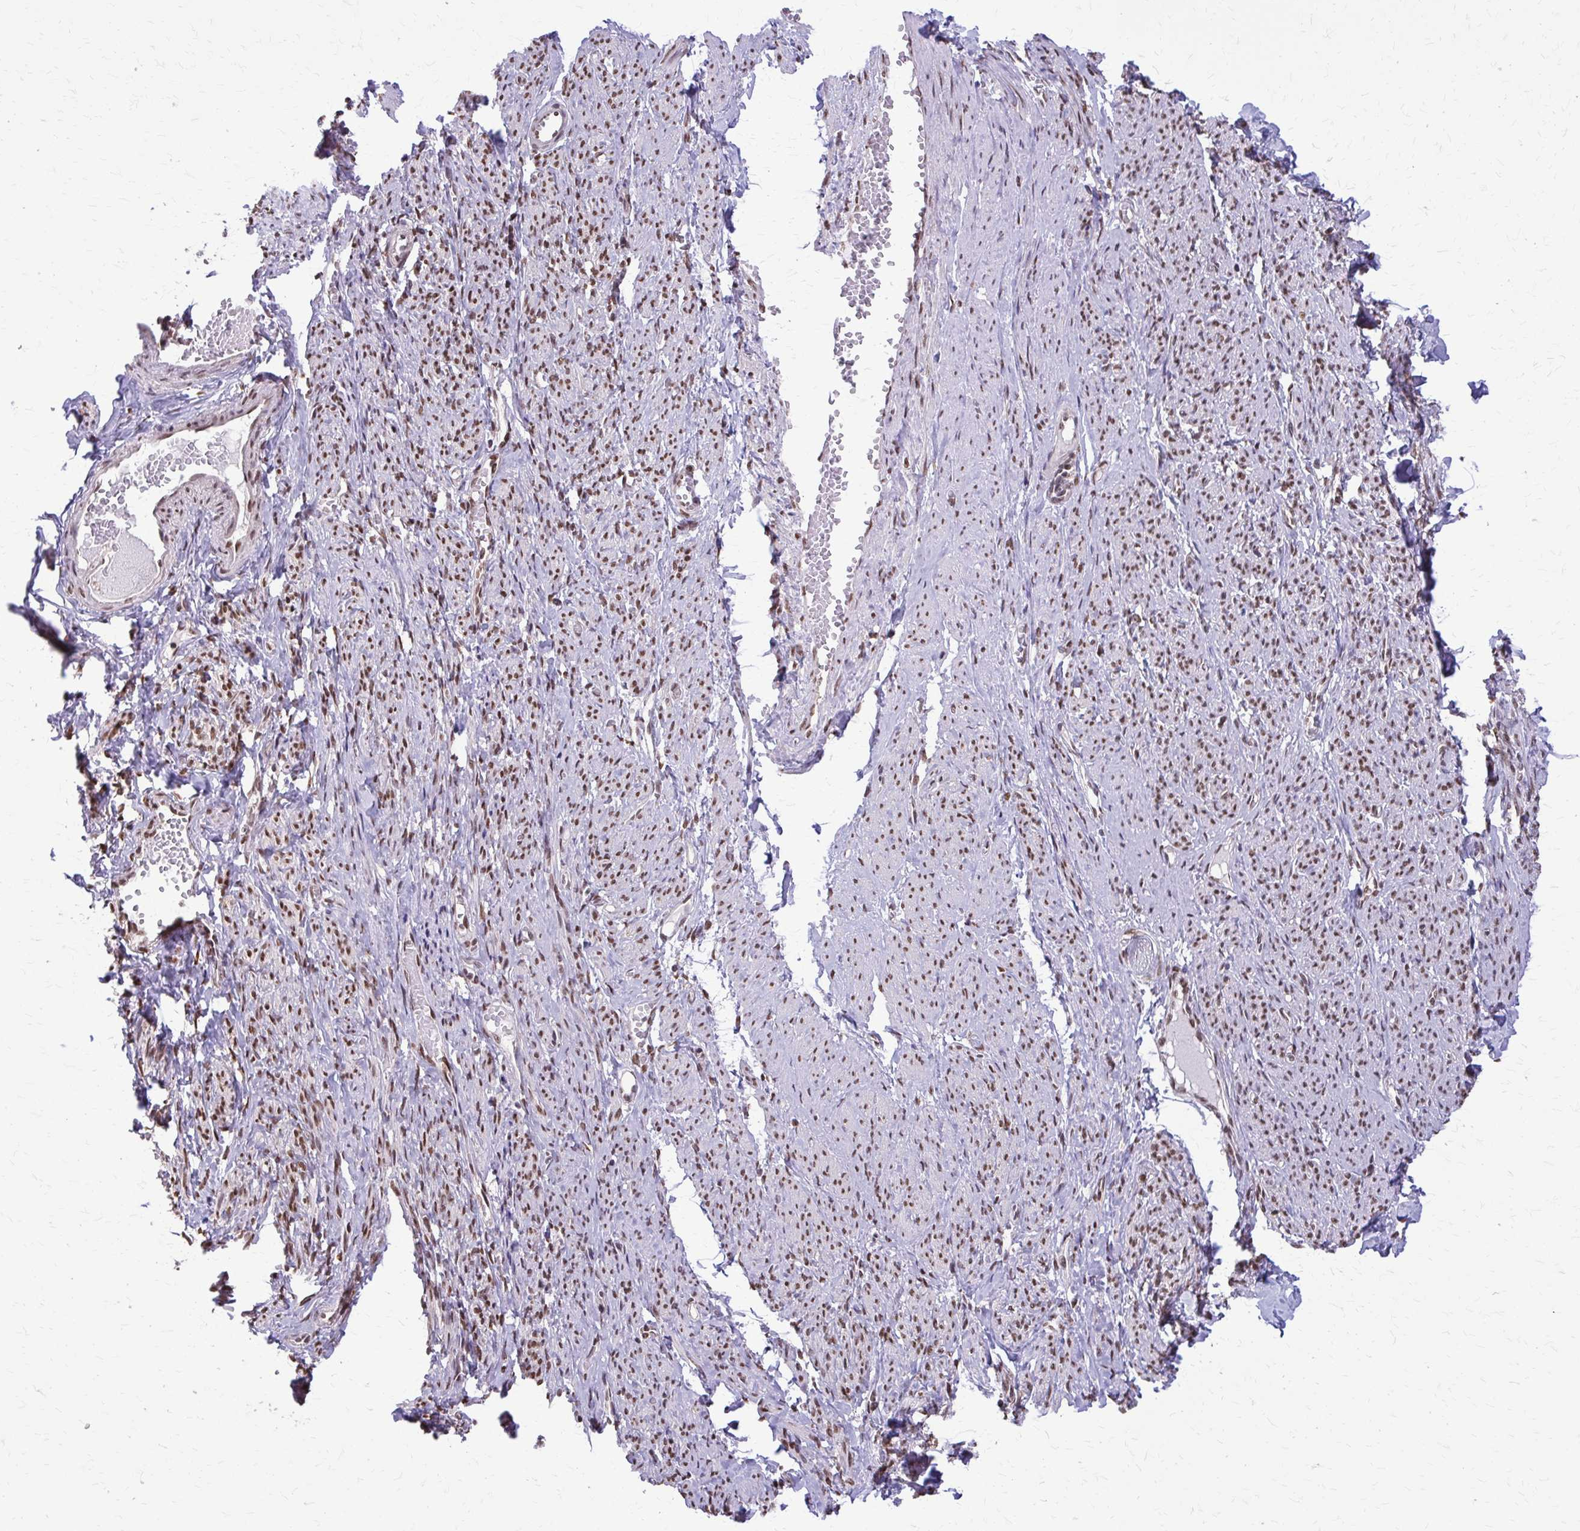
{"staining": {"intensity": "moderate", "quantity": ">75%", "location": "nuclear"}, "tissue": "smooth muscle", "cell_type": "Smooth muscle cells", "image_type": "normal", "snomed": [{"axis": "morphology", "description": "Normal tissue, NOS"}, {"axis": "topography", "description": "Smooth muscle"}], "caption": "IHC staining of normal smooth muscle, which exhibits medium levels of moderate nuclear expression in approximately >75% of smooth muscle cells indicating moderate nuclear protein expression. The staining was performed using DAB (3,3'-diaminobenzidine) (brown) for protein detection and nuclei were counterstained in hematoxylin (blue).", "gene": "TTF1", "patient": {"sex": "female", "age": 65}}